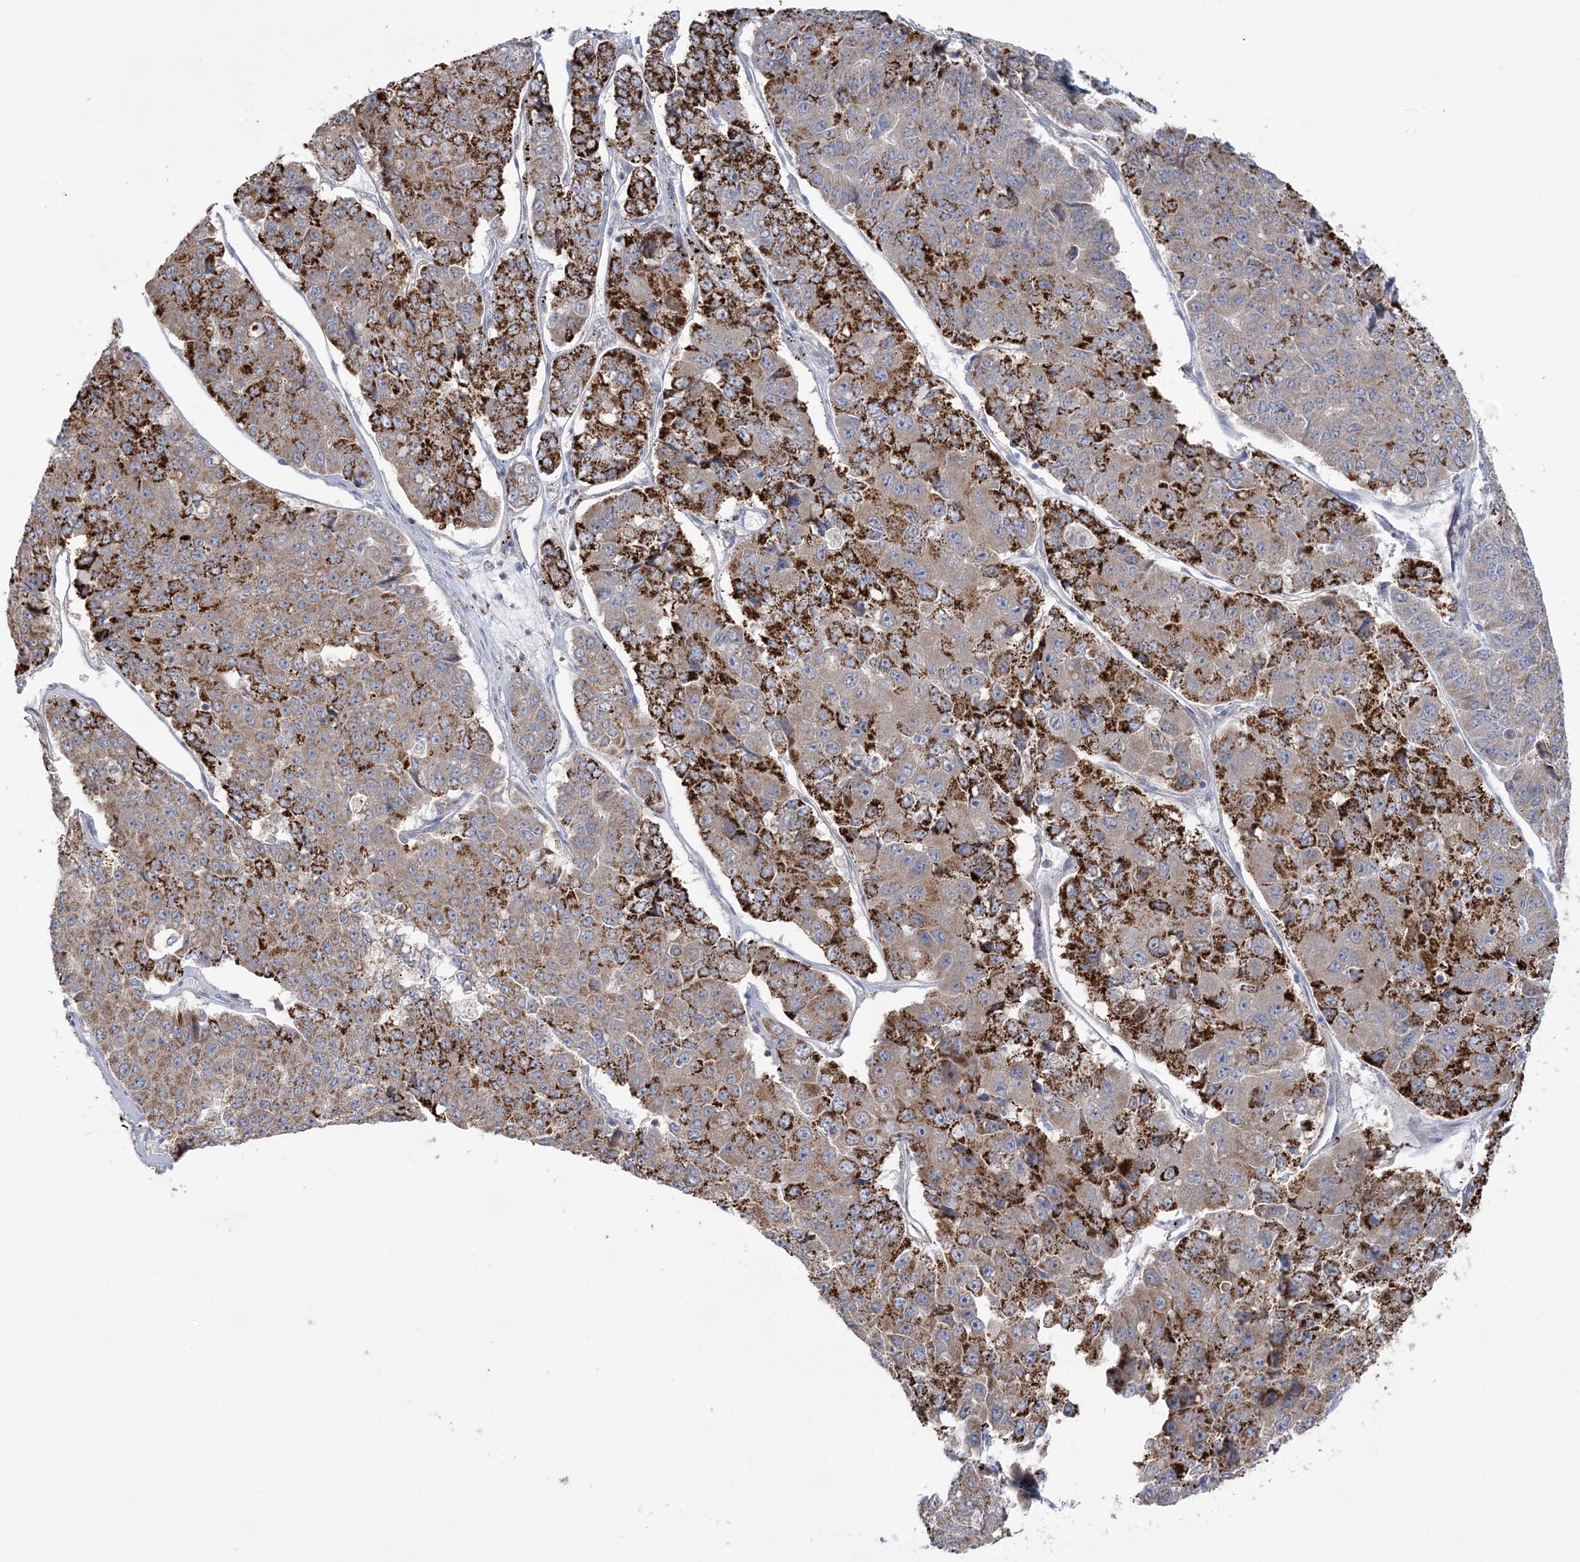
{"staining": {"intensity": "strong", "quantity": ">75%", "location": "cytoplasmic/membranous"}, "tissue": "pancreatic cancer", "cell_type": "Tumor cells", "image_type": "cancer", "snomed": [{"axis": "morphology", "description": "Adenocarcinoma, NOS"}, {"axis": "topography", "description": "Pancreas"}], "caption": "Pancreatic cancer (adenocarcinoma) tissue shows strong cytoplasmic/membranous positivity in about >75% of tumor cells", "gene": "MMADHC", "patient": {"sex": "male", "age": 50}}